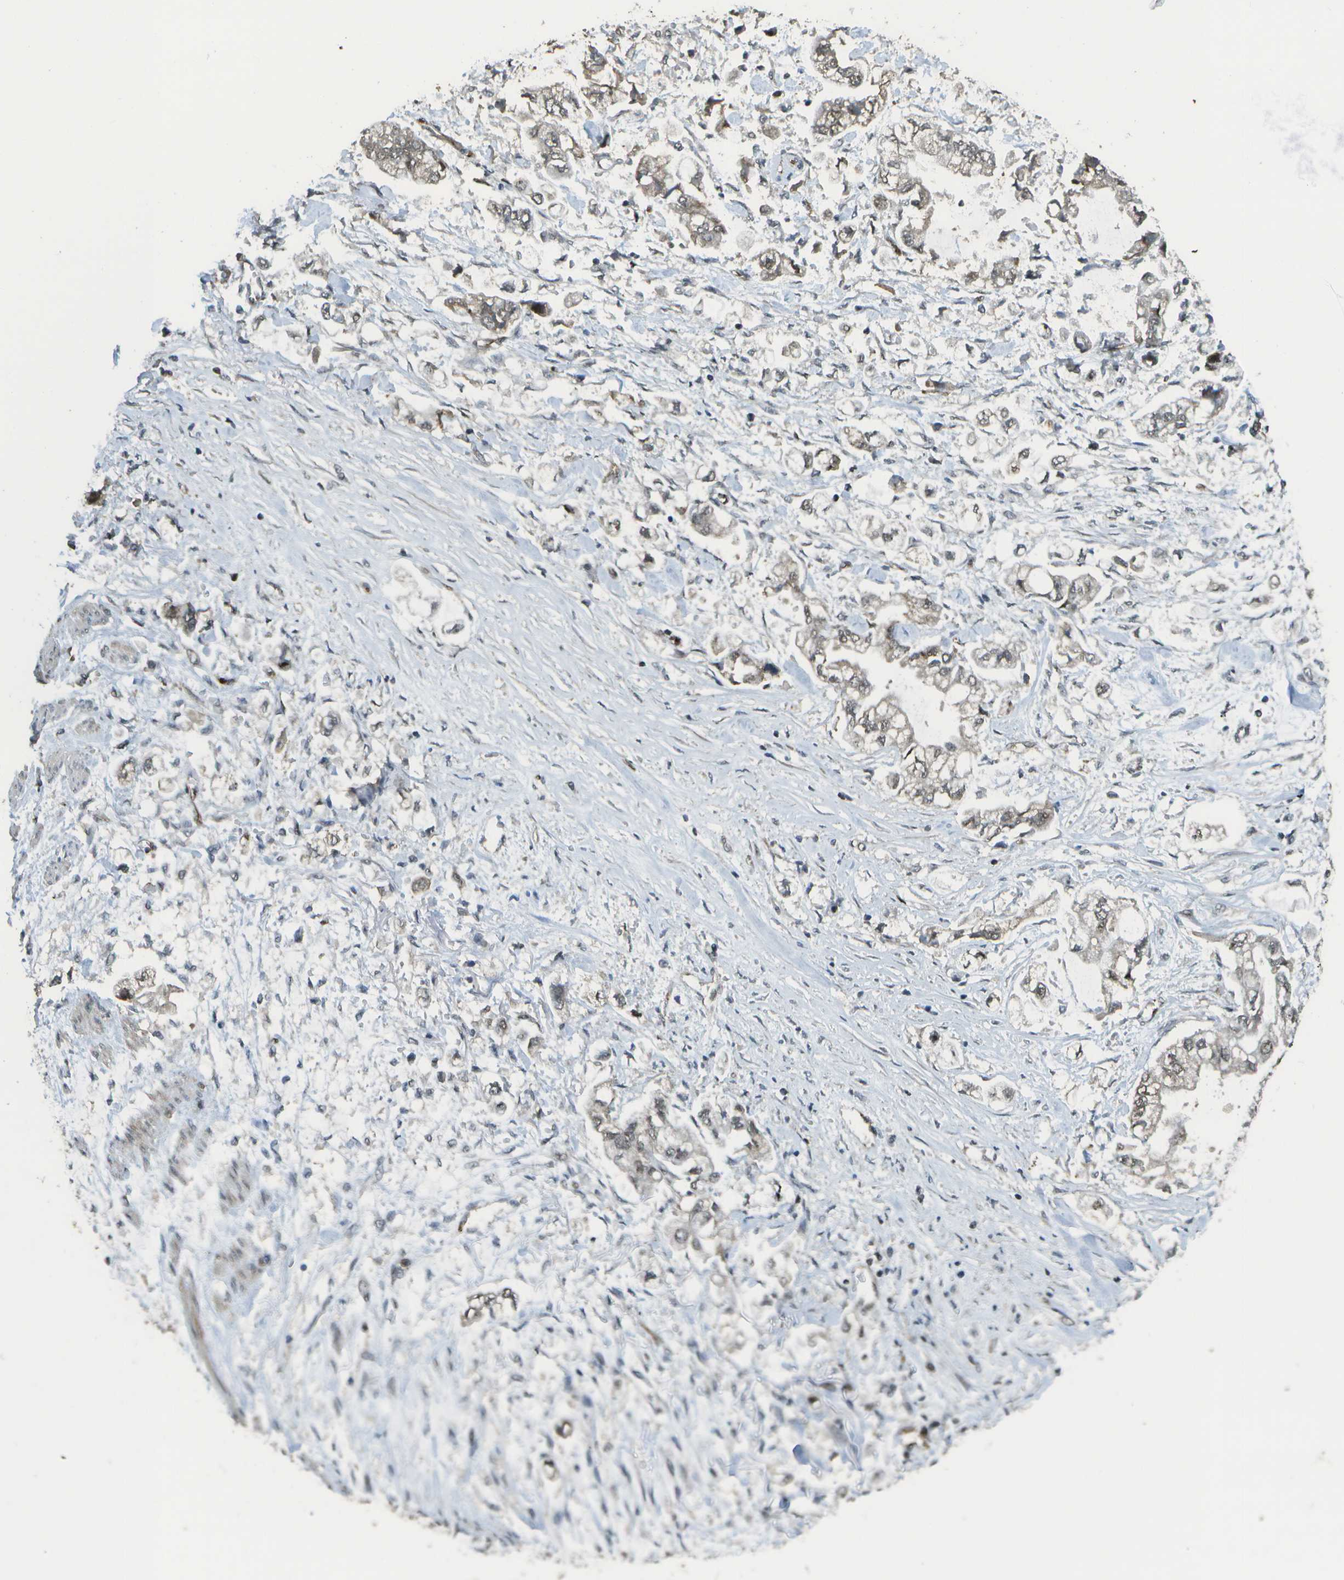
{"staining": {"intensity": "weak", "quantity": ">75%", "location": "cytoplasmic/membranous"}, "tissue": "stomach cancer", "cell_type": "Tumor cells", "image_type": "cancer", "snomed": [{"axis": "morphology", "description": "Normal tissue, NOS"}, {"axis": "morphology", "description": "Adenocarcinoma, NOS"}, {"axis": "topography", "description": "Stomach"}], "caption": "IHC (DAB (3,3'-diaminobenzidine)) staining of stomach cancer (adenocarcinoma) reveals weak cytoplasmic/membranous protein positivity in about >75% of tumor cells. (brown staining indicates protein expression, while blue staining denotes nuclei).", "gene": "KAT5", "patient": {"sex": "male", "age": 62}}